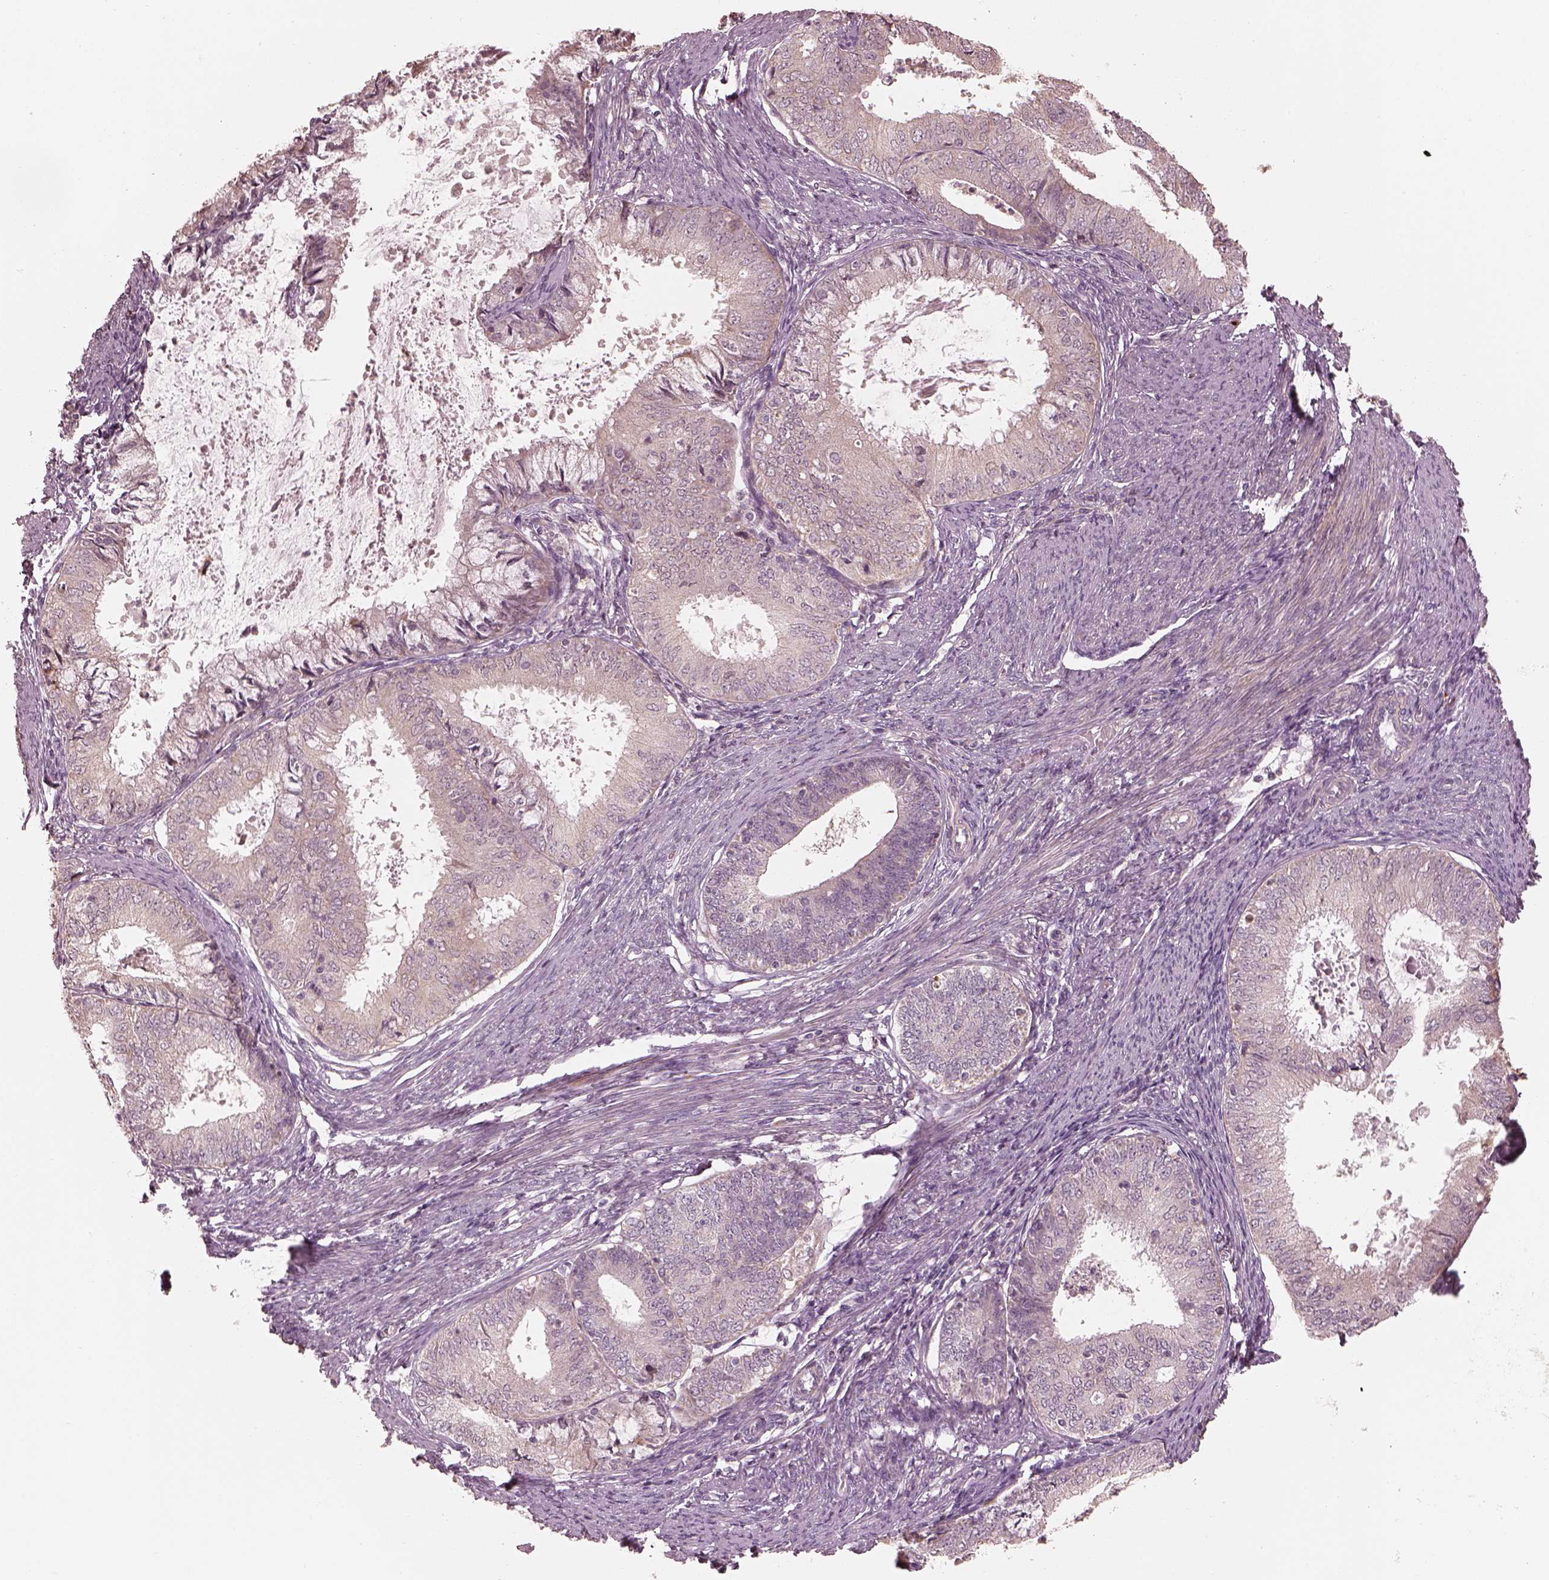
{"staining": {"intensity": "negative", "quantity": "none", "location": "none"}, "tissue": "endometrial cancer", "cell_type": "Tumor cells", "image_type": "cancer", "snomed": [{"axis": "morphology", "description": "Adenocarcinoma, NOS"}, {"axis": "topography", "description": "Endometrium"}], "caption": "Adenocarcinoma (endometrial) stained for a protein using immunohistochemistry shows no expression tumor cells.", "gene": "SLC25A46", "patient": {"sex": "female", "age": 57}}